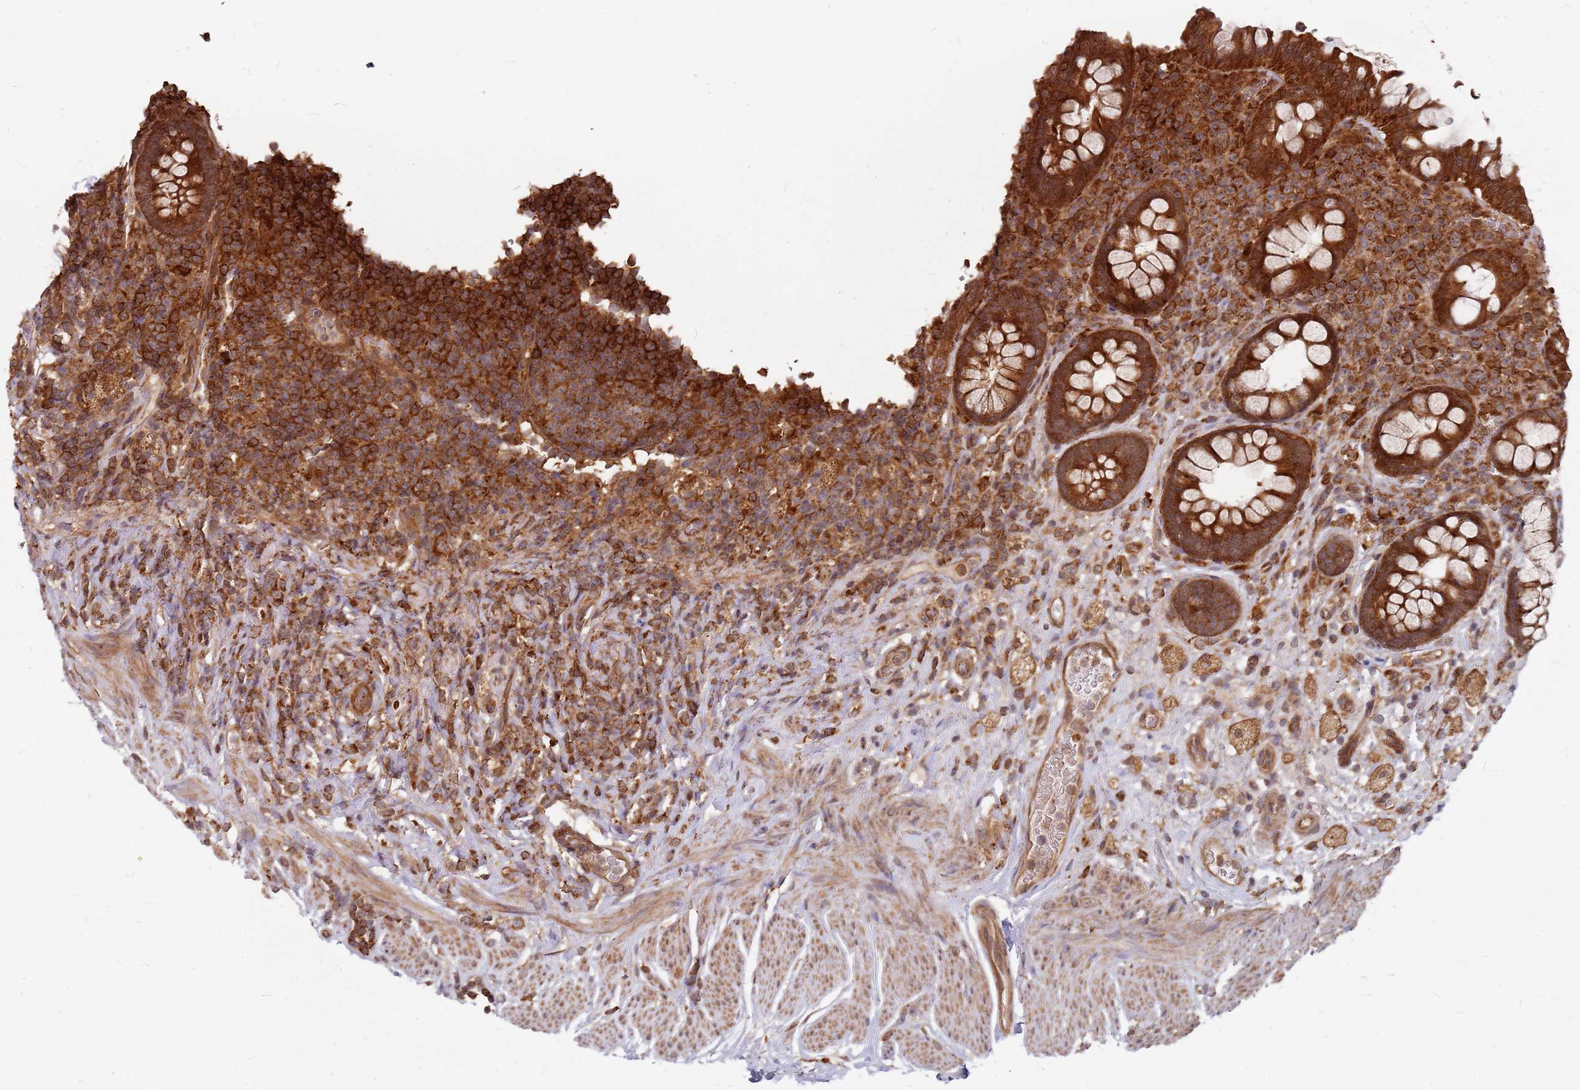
{"staining": {"intensity": "strong", "quantity": ">75%", "location": "cytoplasmic/membranous"}, "tissue": "rectum", "cell_type": "Glandular cells", "image_type": "normal", "snomed": [{"axis": "morphology", "description": "Normal tissue, NOS"}, {"axis": "topography", "description": "Rectum"}, {"axis": "topography", "description": "Peripheral nerve tissue"}], "caption": "IHC (DAB) staining of normal human rectum reveals strong cytoplasmic/membranous protein positivity in about >75% of glandular cells.", "gene": "TRABD", "patient": {"sex": "female", "age": 69}}